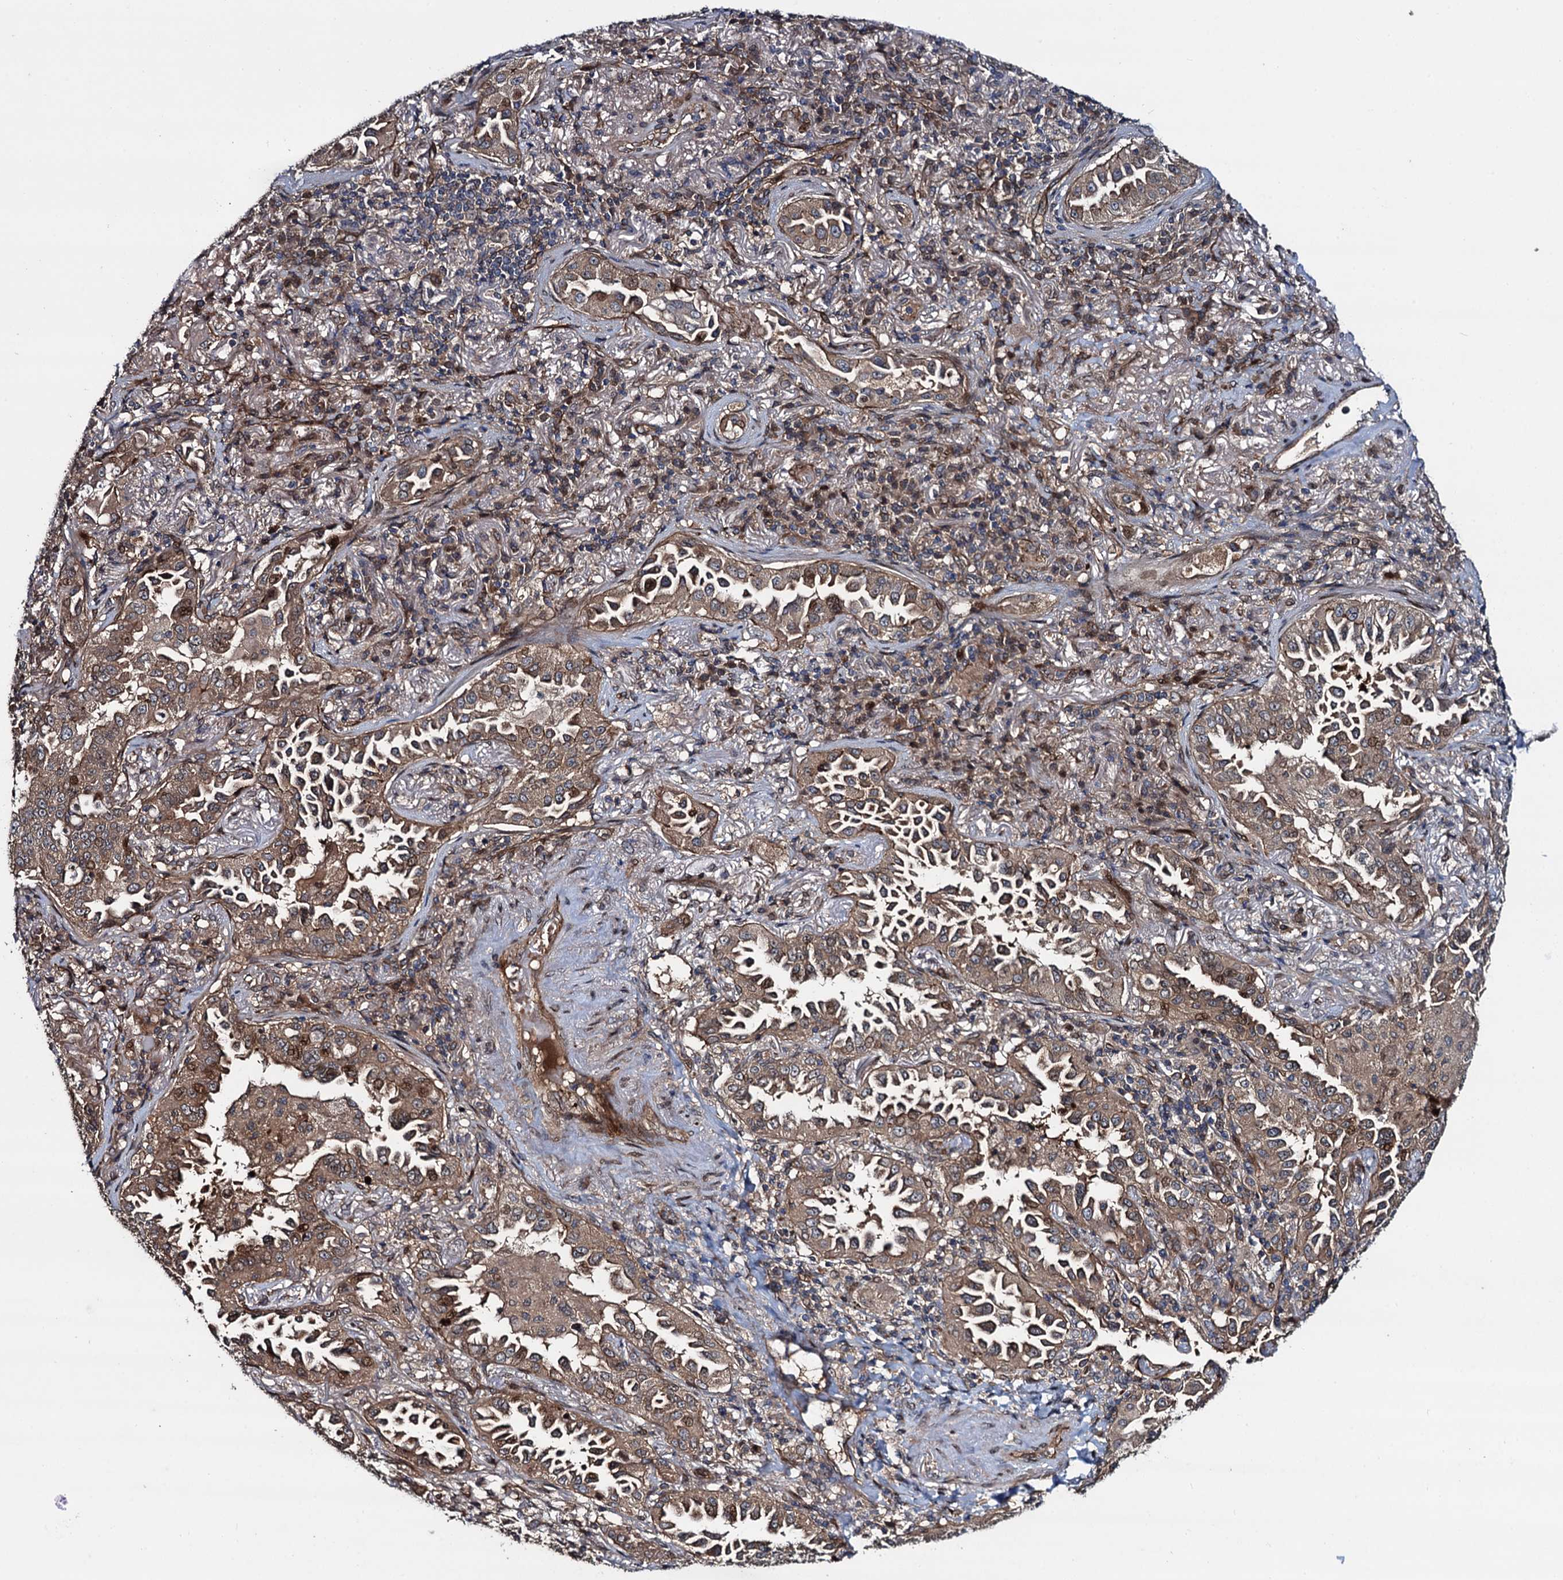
{"staining": {"intensity": "moderate", "quantity": ">75%", "location": "cytoplasmic/membranous"}, "tissue": "lung cancer", "cell_type": "Tumor cells", "image_type": "cancer", "snomed": [{"axis": "morphology", "description": "Adenocarcinoma, NOS"}, {"axis": "topography", "description": "Lung"}], "caption": "Lung cancer tissue shows moderate cytoplasmic/membranous positivity in about >75% of tumor cells, visualized by immunohistochemistry.", "gene": "RHOBTB1", "patient": {"sex": "female", "age": 69}}